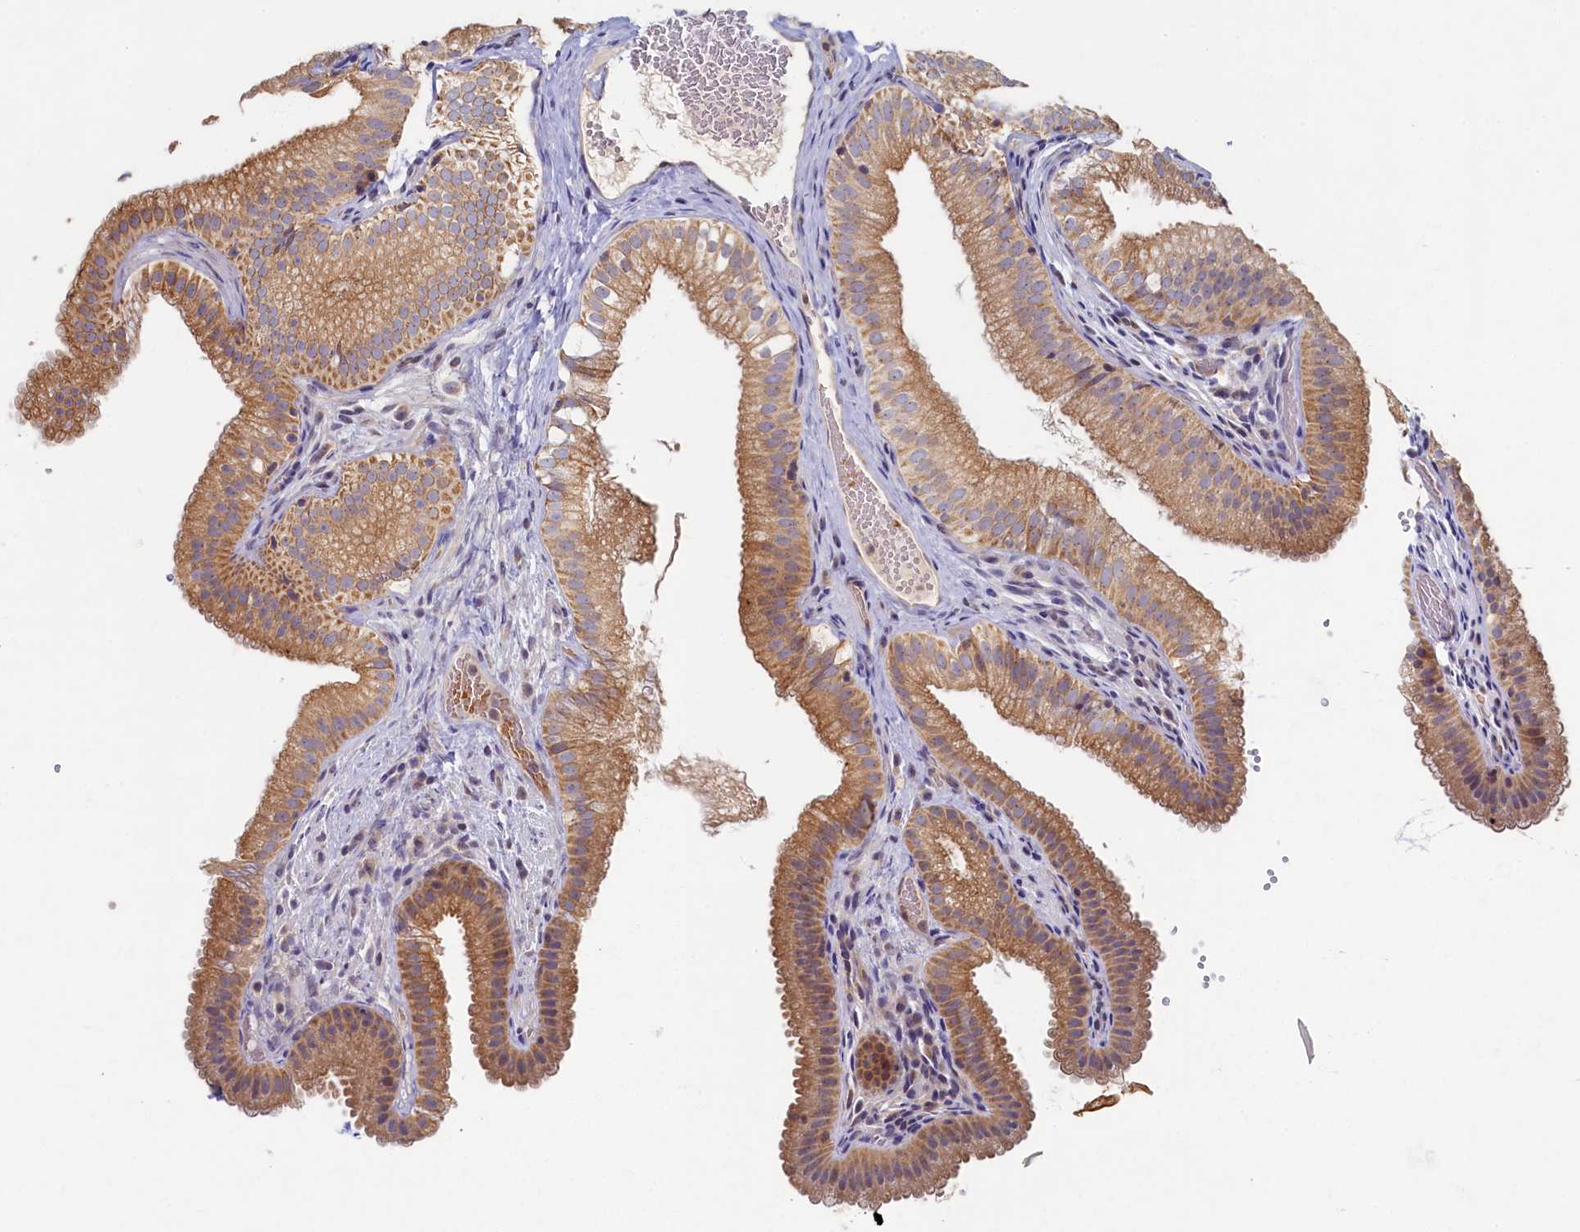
{"staining": {"intensity": "moderate", "quantity": ">75%", "location": "cytoplasmic/membranous"}, "tissue": "gallbladder", "cell_type": "Glandular cells", "image_type": "normal", "snomed": [{"axis": "morphology", "description": "Normal tissue, NOS"}, {"axis": "topography", "description": "Gallbladder"}], "caption": "A medium amount of moderate cytoplasmic/membranous staining is seen in approximately >75% of glandular cells in benign gallbladder.", "gene": "CEP20", "patient": {"sex": "female", "age": 30}}